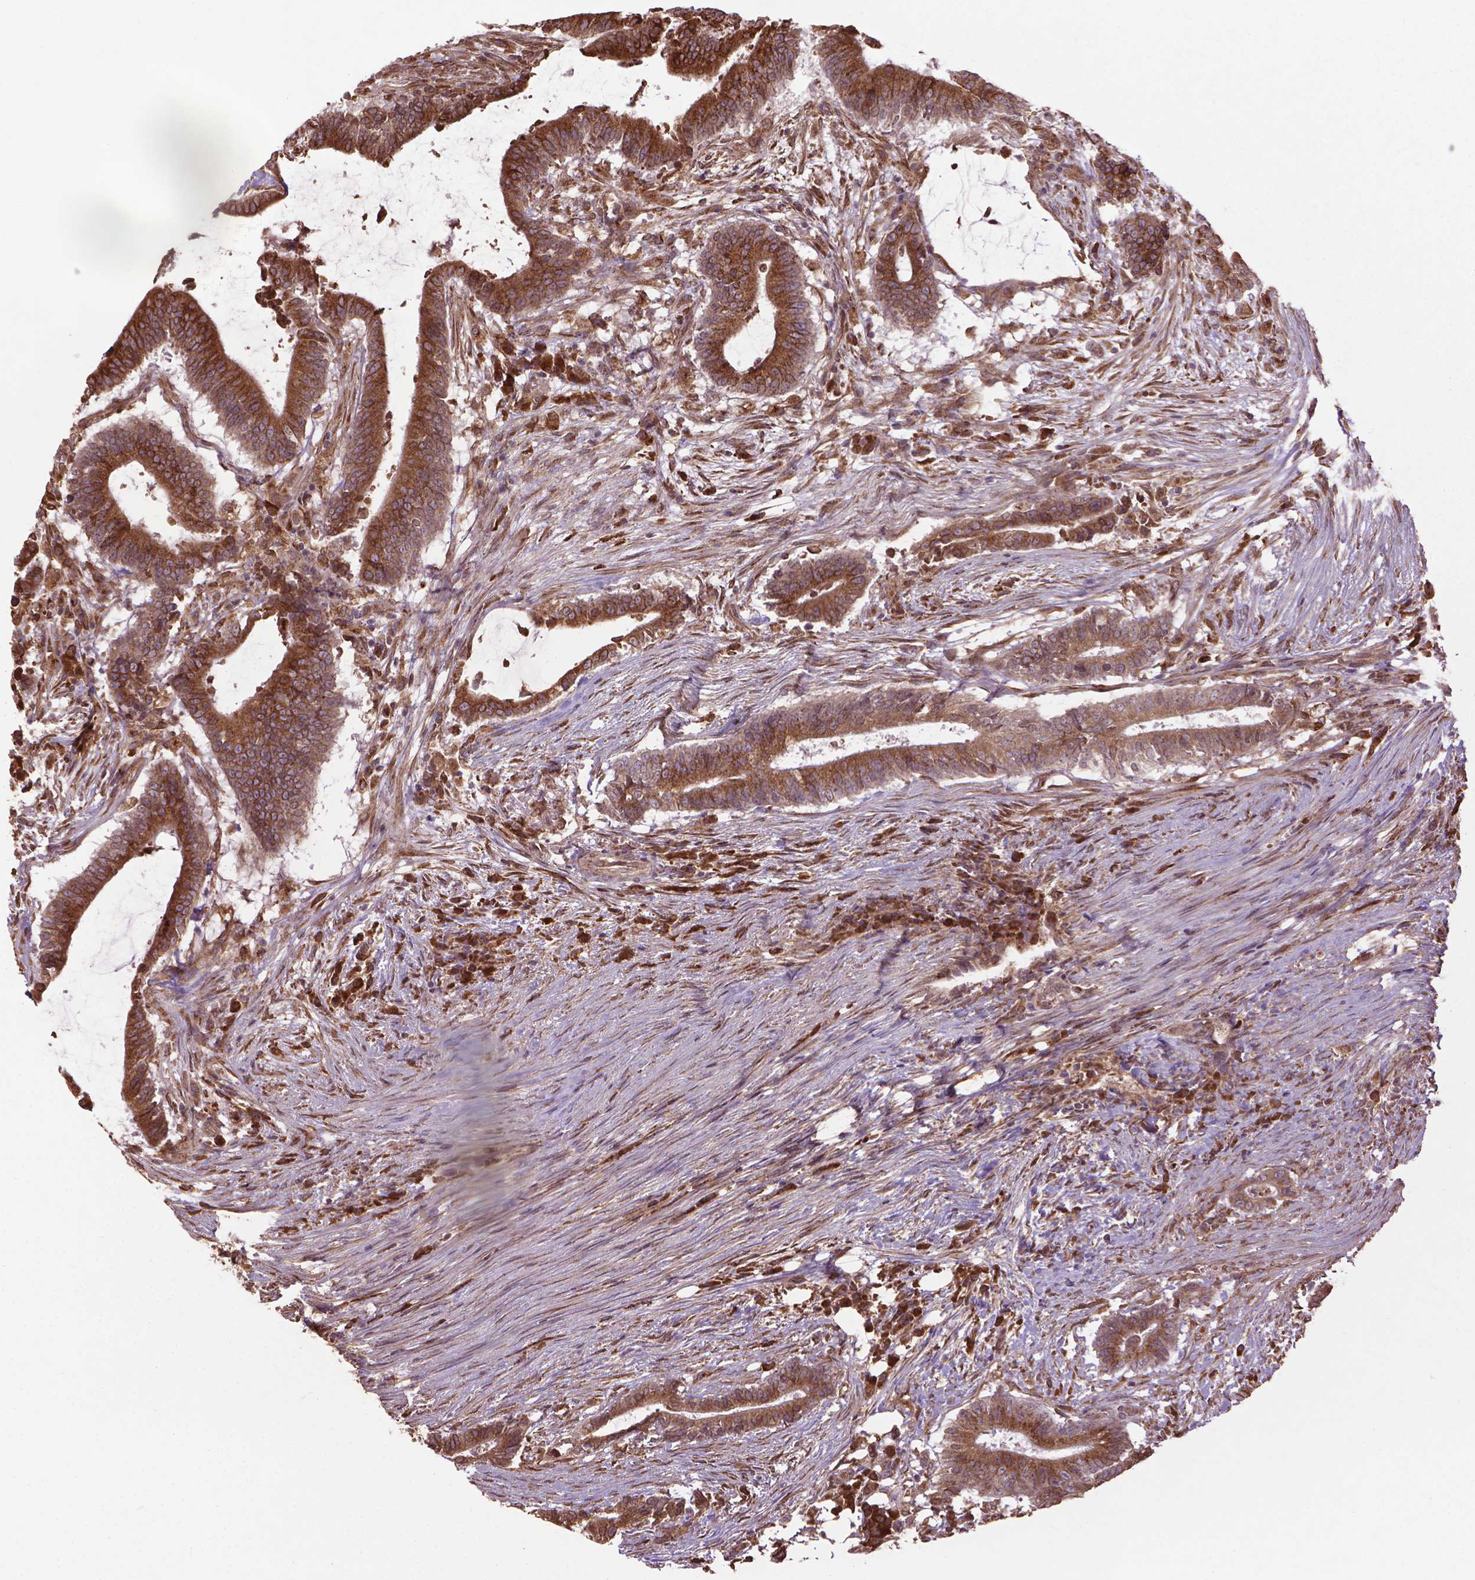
{"staining": {"intensity": "moderate", "quantity": ">75%", "location": "cytoplasmic/membranous"}, "tissue": "colorectal cancer", "cell_type": "Tumor cells", "image_type": "cancer", "snomed": [{"axis": "morphology", "description": "Adenocarcinoma, NOS"}, {"axis": "topography", "description": "Colon"}], "caption": "IHC of colorectal cancer displays medium levels of moderate cytoplasmic/membranous expression in about >75% of tumor cells. (DAB IHC with brightfield microscopy, high magnification).", "gene": "GAS1", "patient": {"sex": "female", "age": 43}}